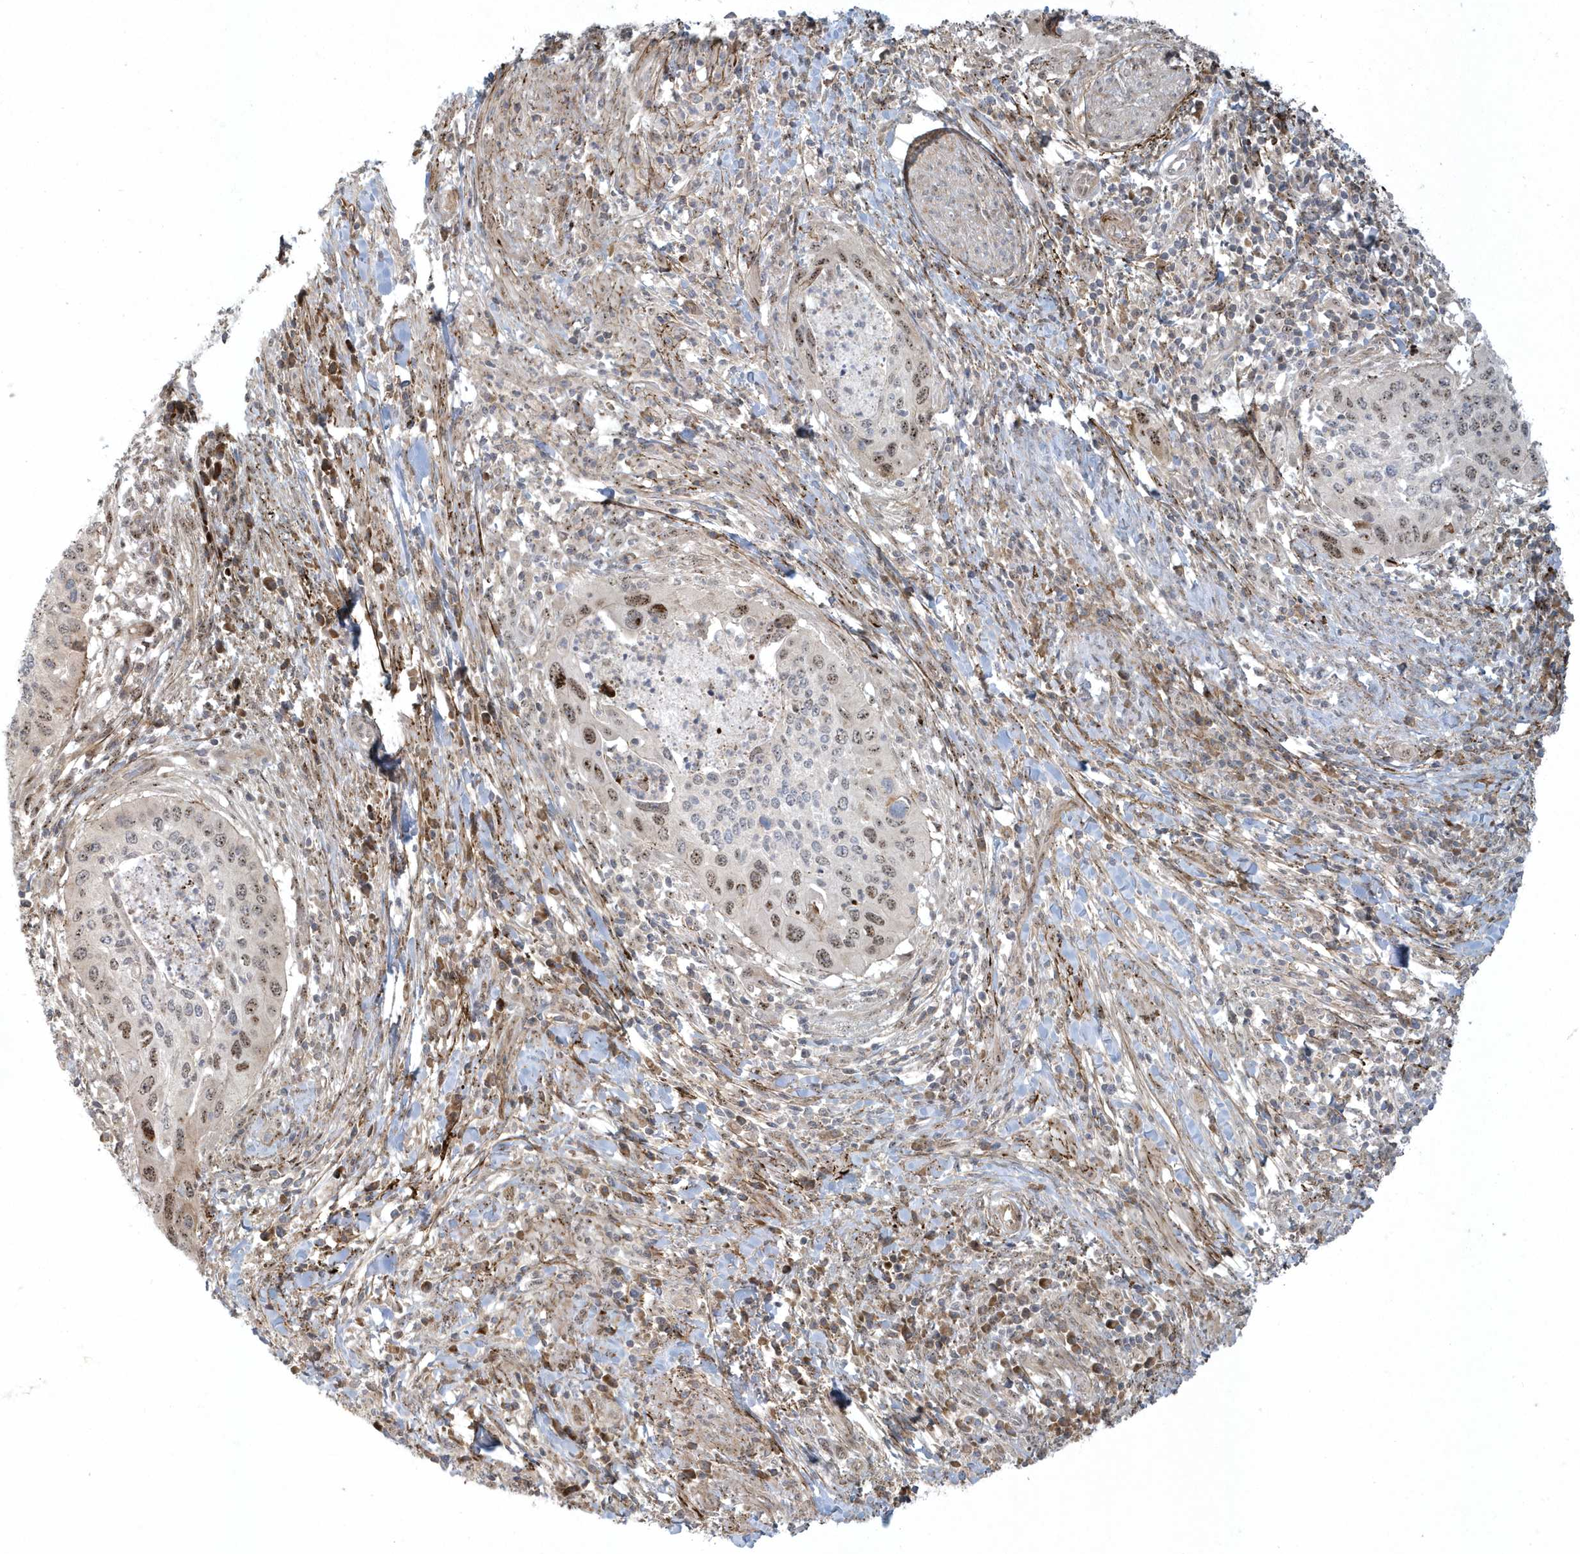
{"staining": {"intensity": "moderate", "quantity": "25%-75%", "location": "nuclear"}, "tissue": "cervical cancer", "cell_type": "Tumor cells", "image_type": "cancer", "snomed": [{"axis": "morphology", "description": "Squamous cell carcinoma, NOS"}, {"axis": "topography", "description": "Cervix"}], "caption": "A histopathology image showing moderate nuclear staining in about 25%-75% of tumor cells in cervical cancer, as visualized by brown immunohistochemical staining.", "gene": "MASP2", "patient": {"sex": "female", "age": 38}}